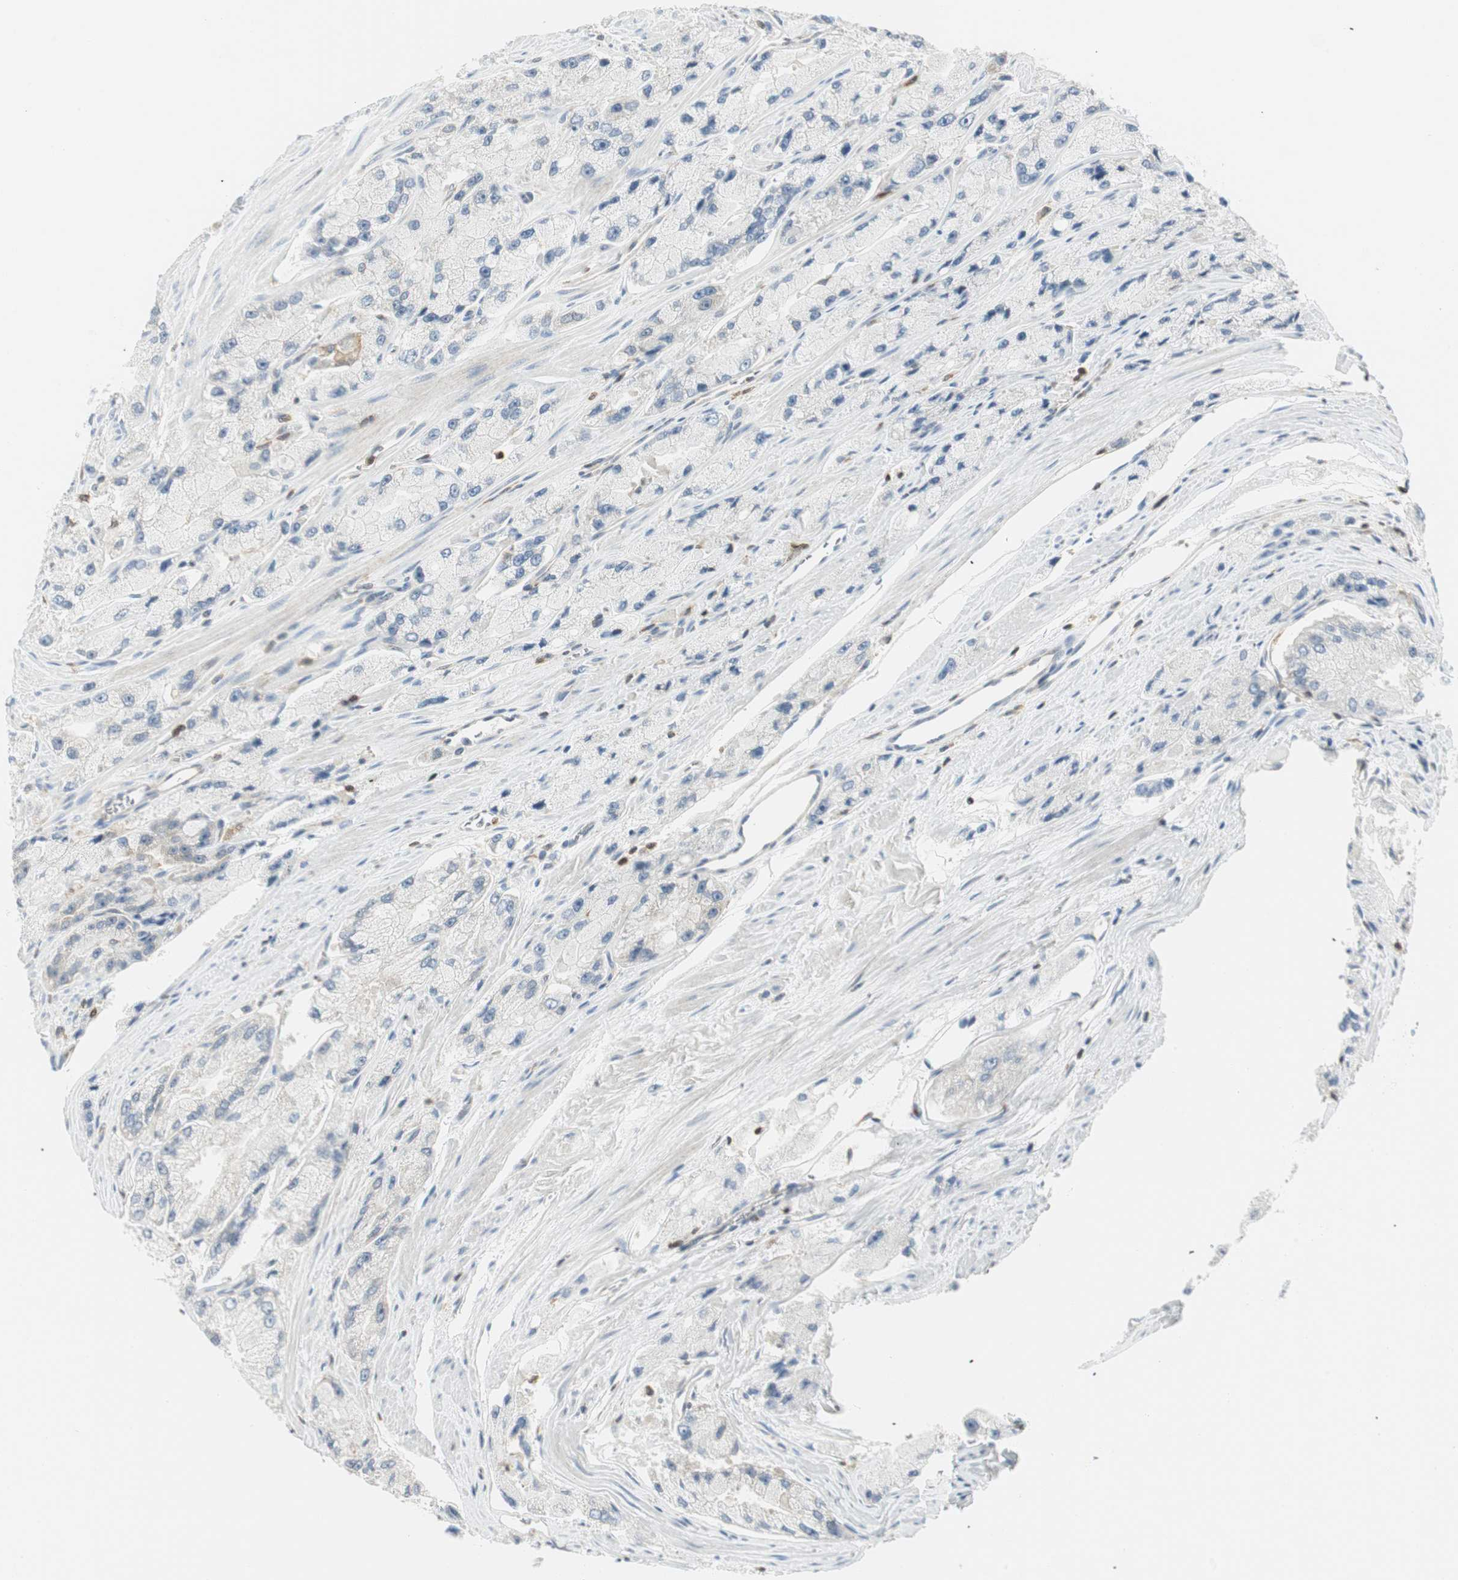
{"staining": {"intensity": "negative", "quantity": "none", "location": "none"}, "tissue": "prostate cancer", "cell_type": "Tumor cells", "image_type": "cancer", "snomed": [{"axis": "morphology", "description": "Adenocarcinoma, High grade"}, {"axis": "topography", "description": "Prostate"}], "caption": "The micrograph shows no staining of tumor cells in prostate cancer (adenocarcinoma (high-grade)). (DAB IHC with hematoxylin counter stain).", "gene": "PPP1CA", "patient": {"sex": "male", "age": 58}}